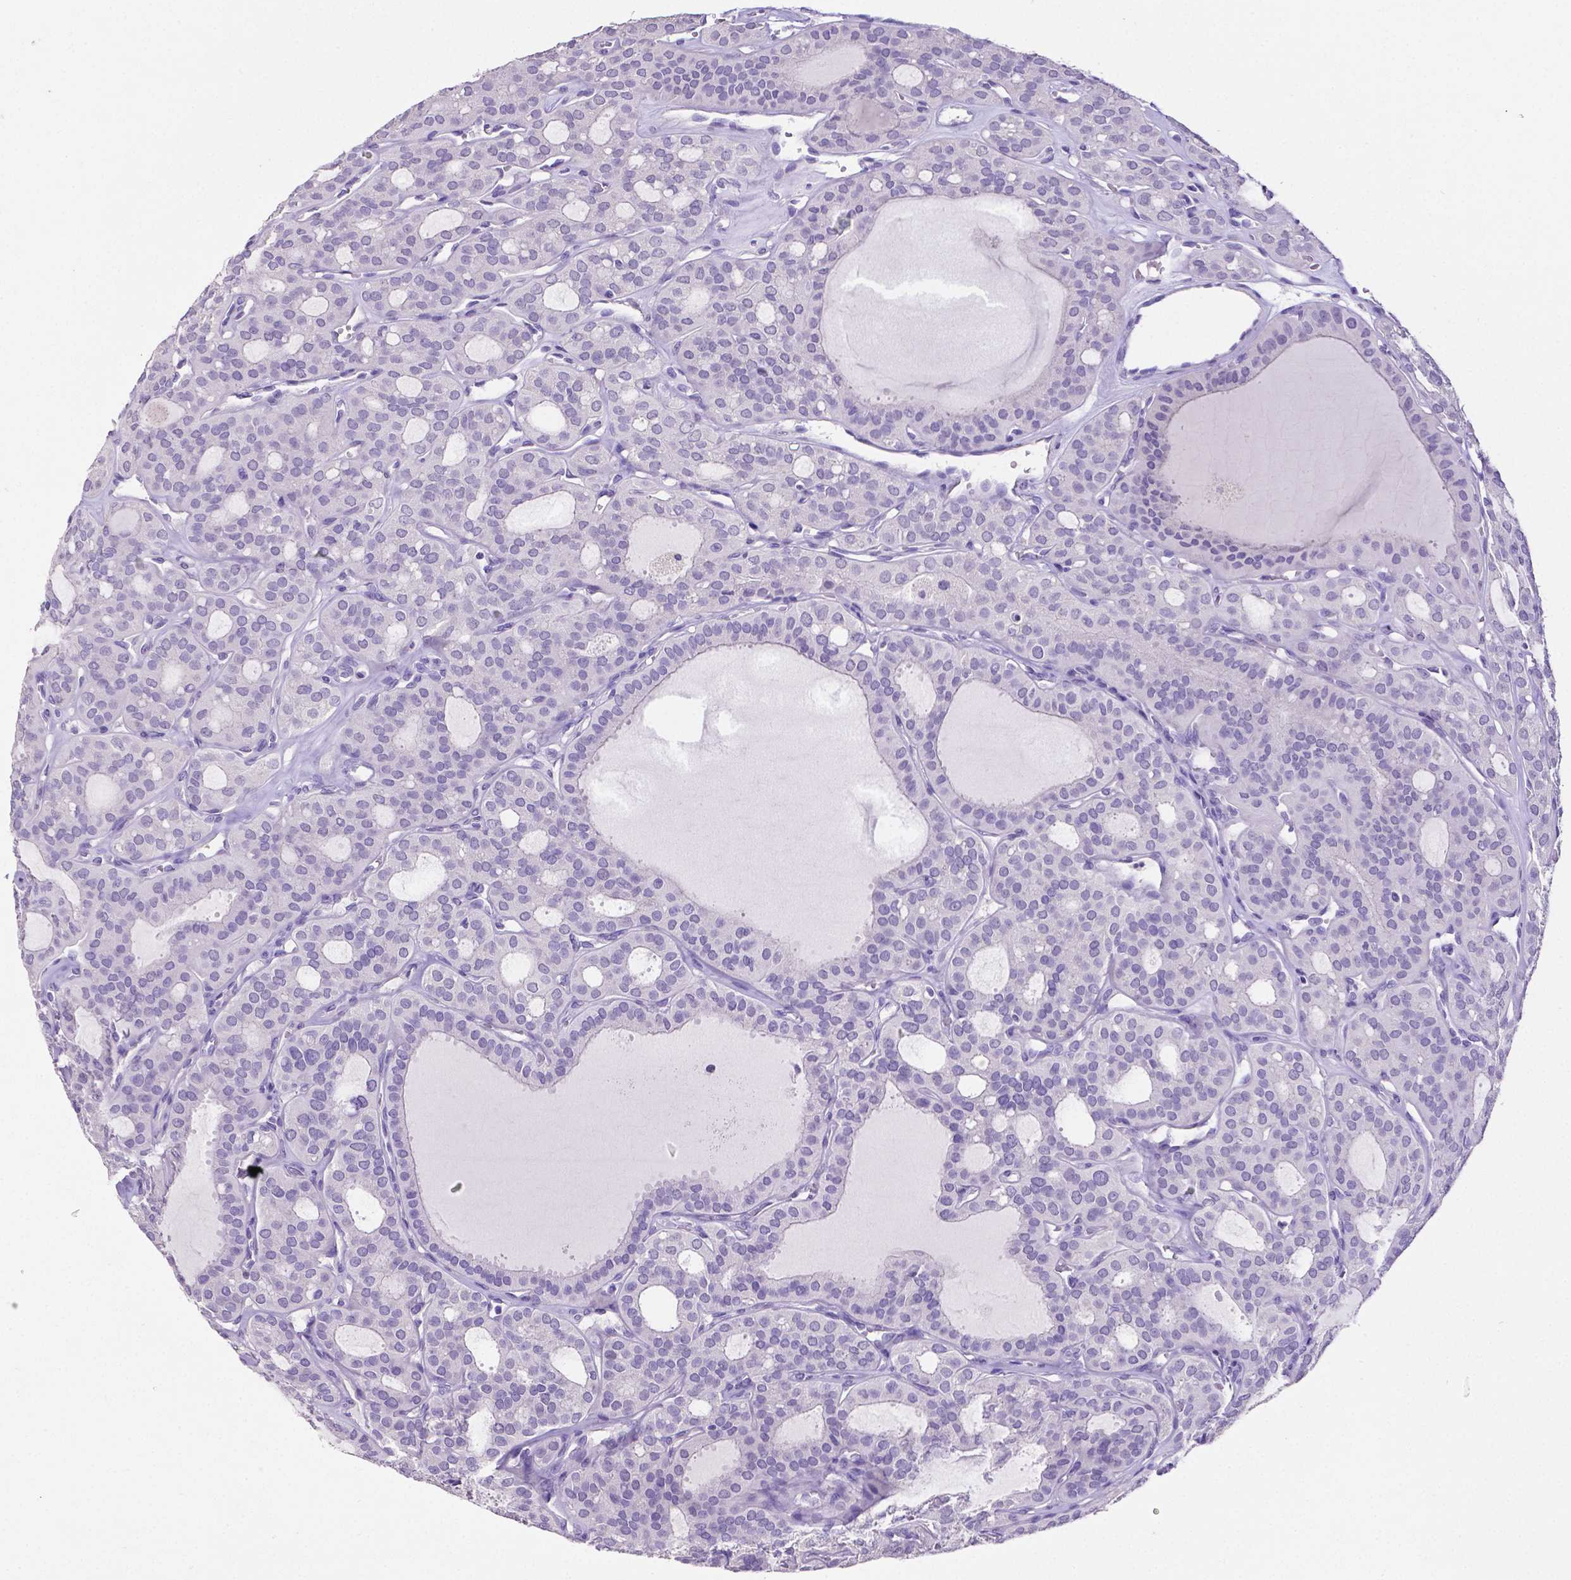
{"staining": {"intensity": "negative", "quantity": "none", "location": "none"}, "tissue": "thyroid cancer", "cell_type": "Tumor cells", "image_type": "cancer", "snomed": [{"axis": "morphology", "description": "Follicular adenoma carcinoma, NOS"}, {"axis": "topography", "description": "Thyroid gland"}], "caption": "A micrograph of thyroid cancer (follicular adenoma carcinoma) stained for a protein reveals no brown staining in tumor cells. (Stains: DAB IHC with hematoxylin counter stain, Microscopy: brightfield microscopy at high magnification).", "gene": "SATB2", "patient": {"sex": "male", "age": 75}}